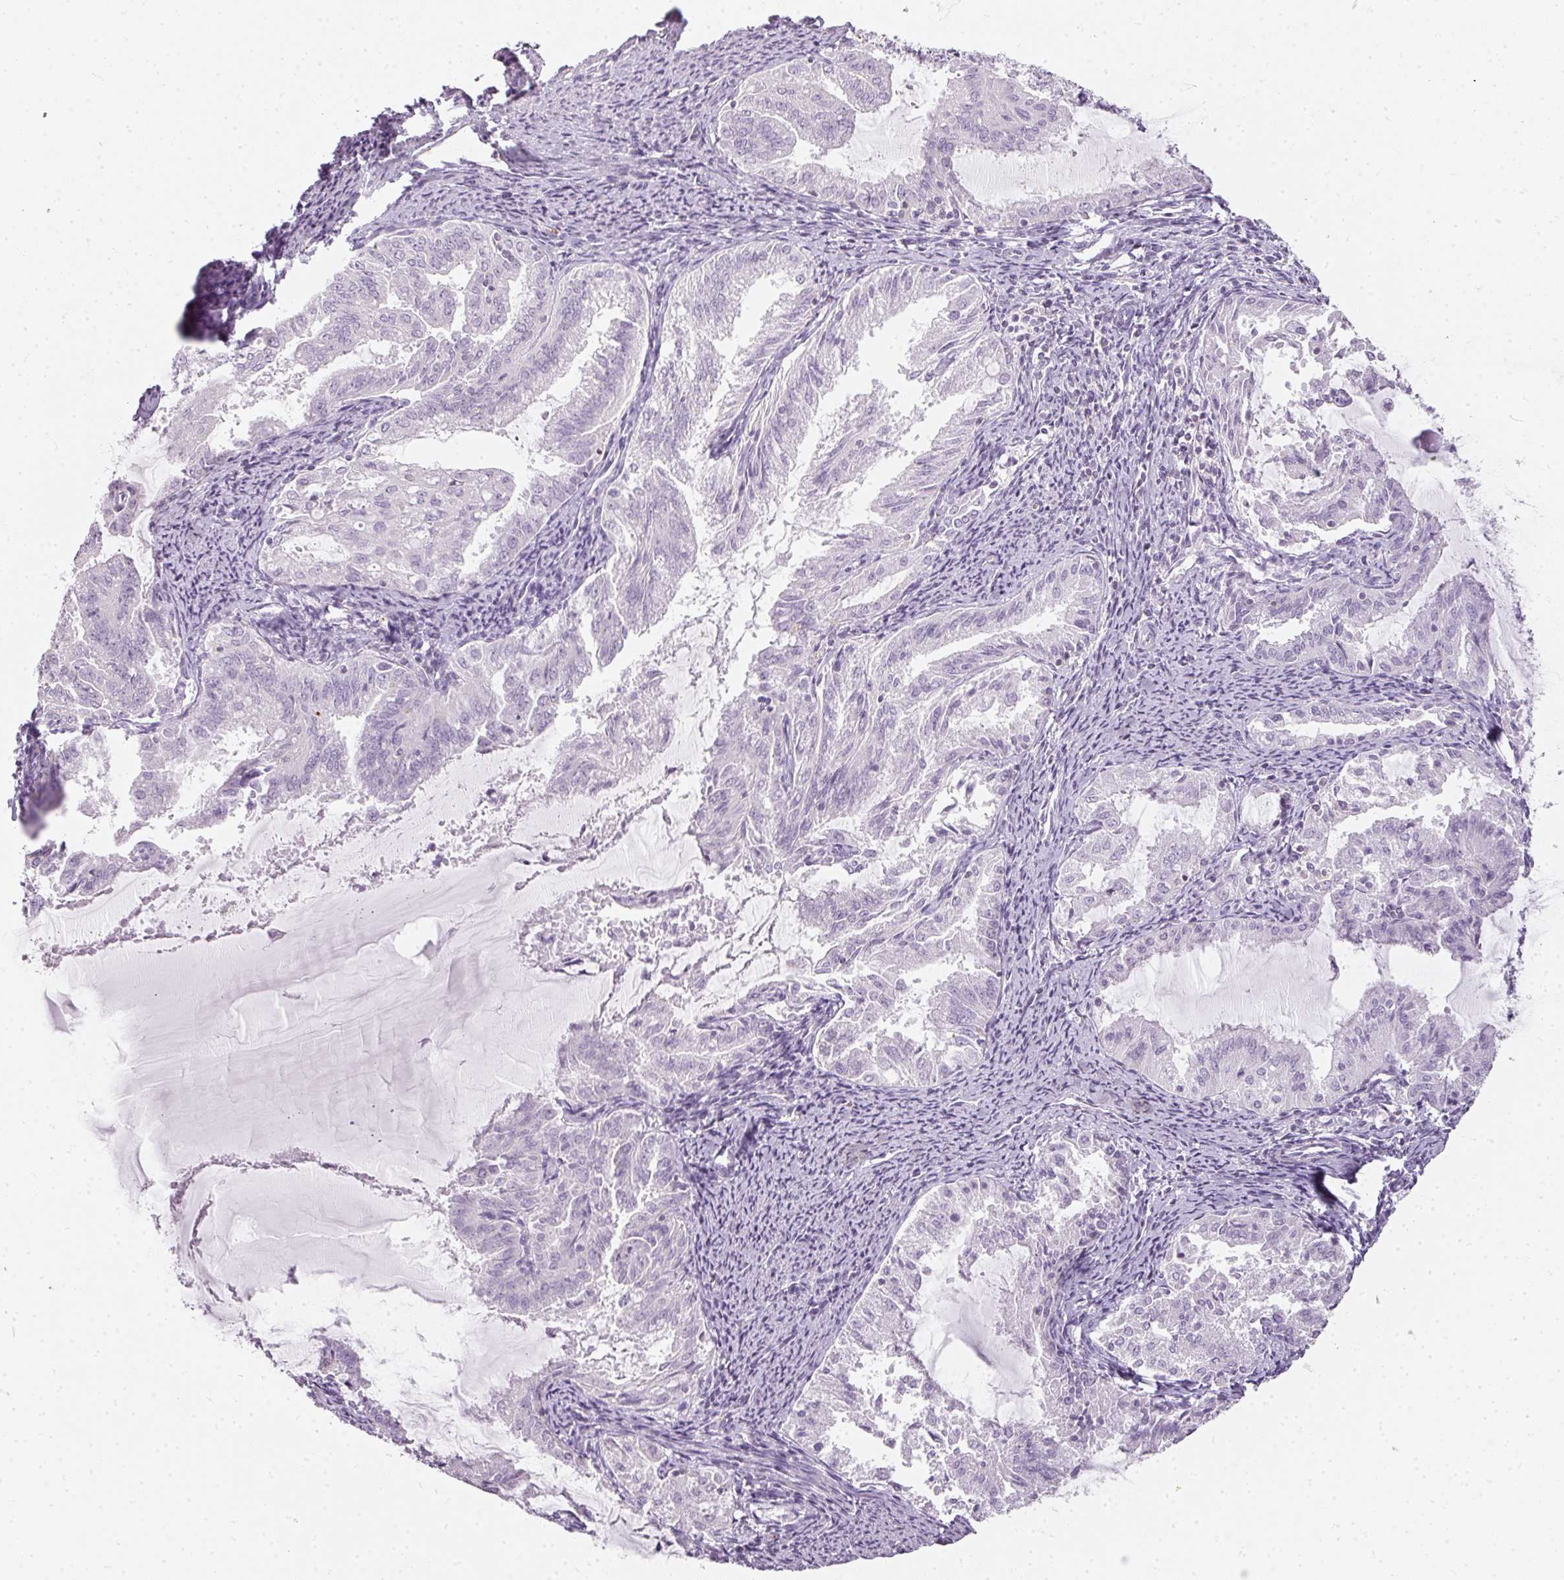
{"staining": {"intensity": "negative", "quantity": "none", "location": "none"}, "tissue": "endometrial cancer", "cell_type": "Tumor cells", "image_type": "cancer", "snomed": [{"axis": "morphology", "description": "Adenocarcinoma, NOS"}, {"axis": "topography", "description": "Endometrium"}], "caption": "The photomicrograph demonstrates no significant staining in tumor cells of endometrial cancer (adenocarcinoma).", "gene": "TMEM42", "patient": {"sex": "female", "age": 70}}